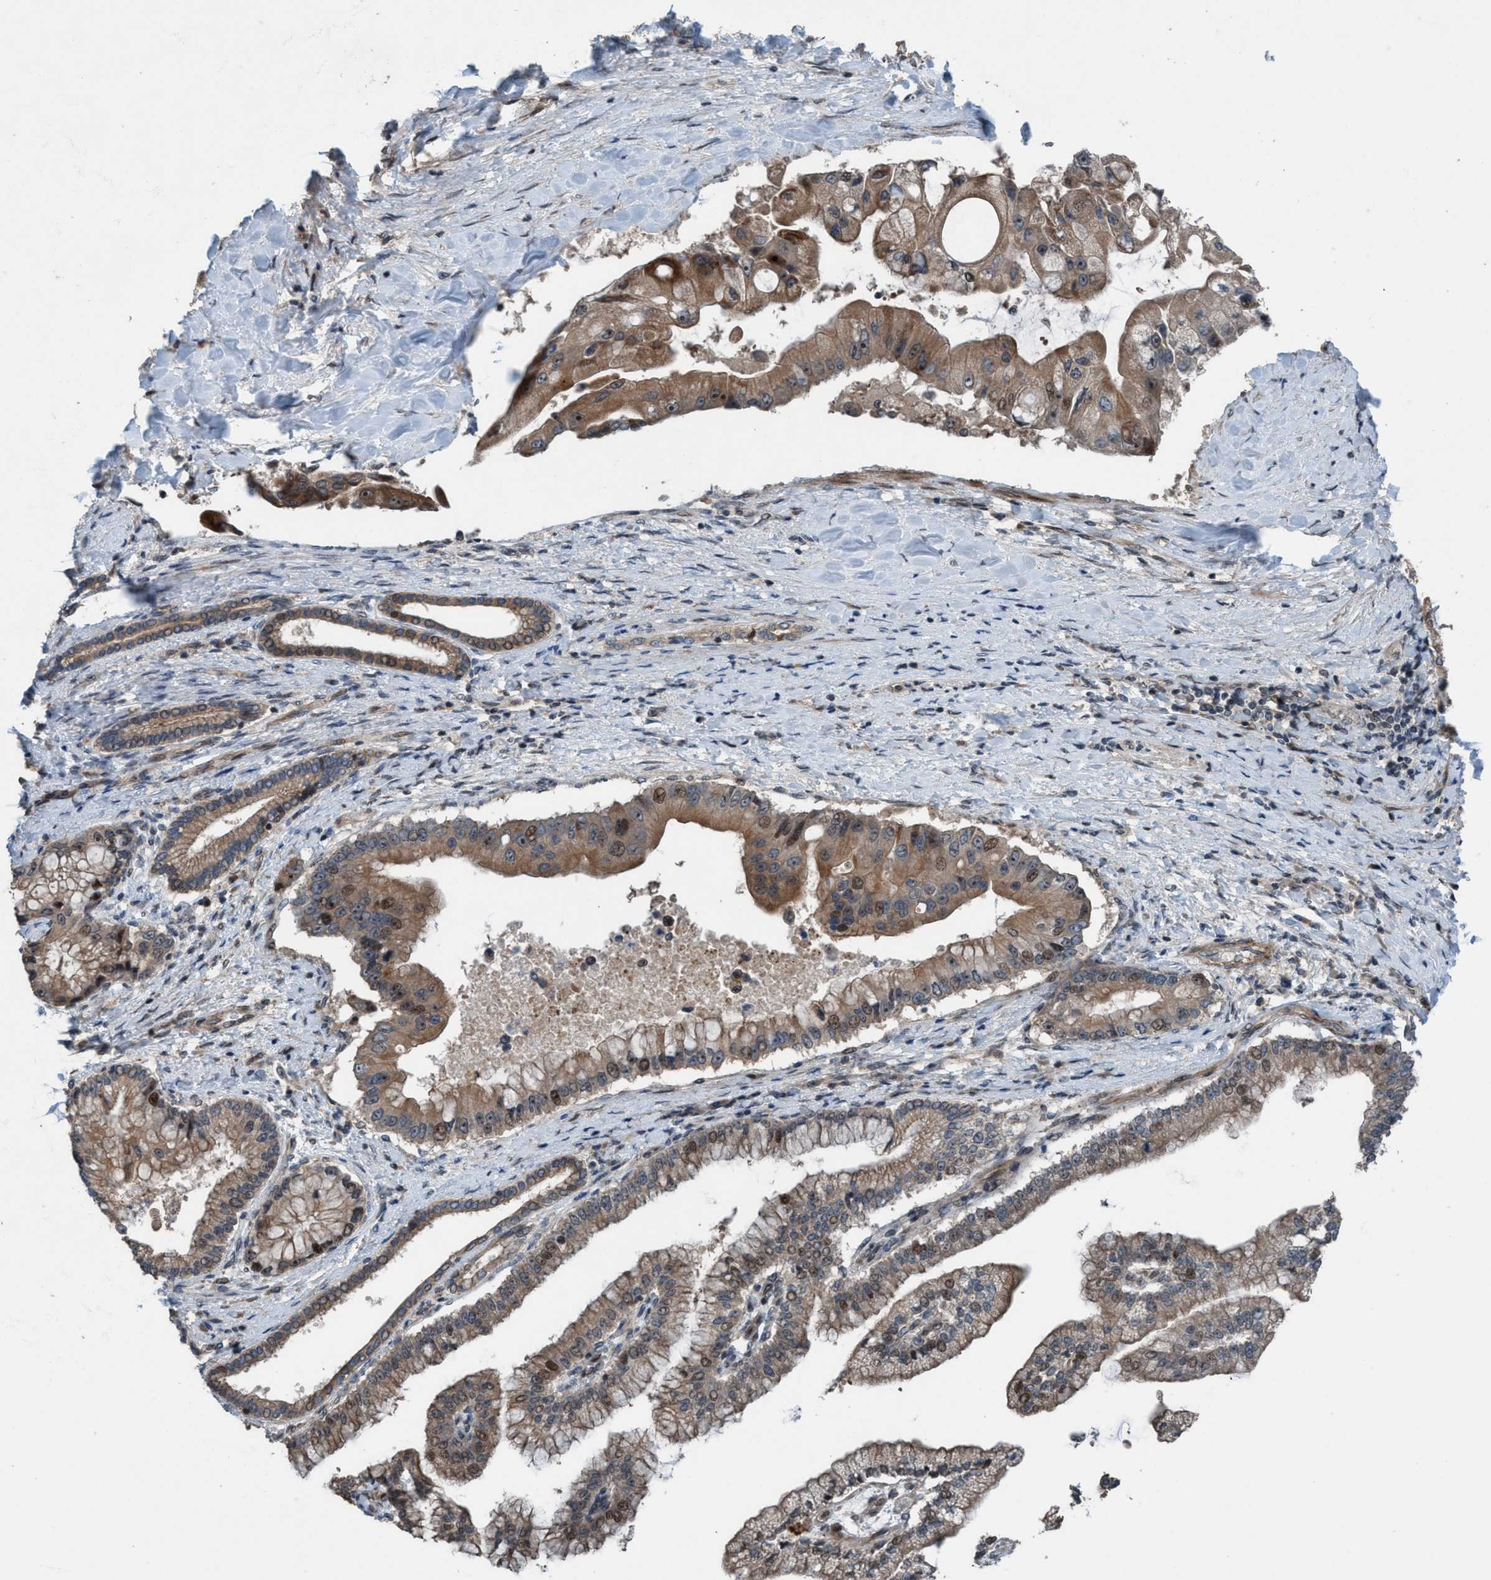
{"staining": {"intensity": "moderate", "quantity": ">75%", "location": "cytoplasmic/membranous,nuclear"}, "tissue": "liver cancer", "cell_type": "Tumor cells", "image_type": "cancer", "snomed": [{"axis": "morphology", "description": "Cholangiocarcinoma"}, {"axis": "topography", "description": "Liver"}], "caption": "This photomicrograph shows immunohistochemistry staining of human liver cholangiocarcinoma, with medium moderate cytoplasmic/membranous and nuclear positivity in approximately >75% of tumor cells.", "gene": "NISCH", "patient": {"sex": "male", "age": 50}}